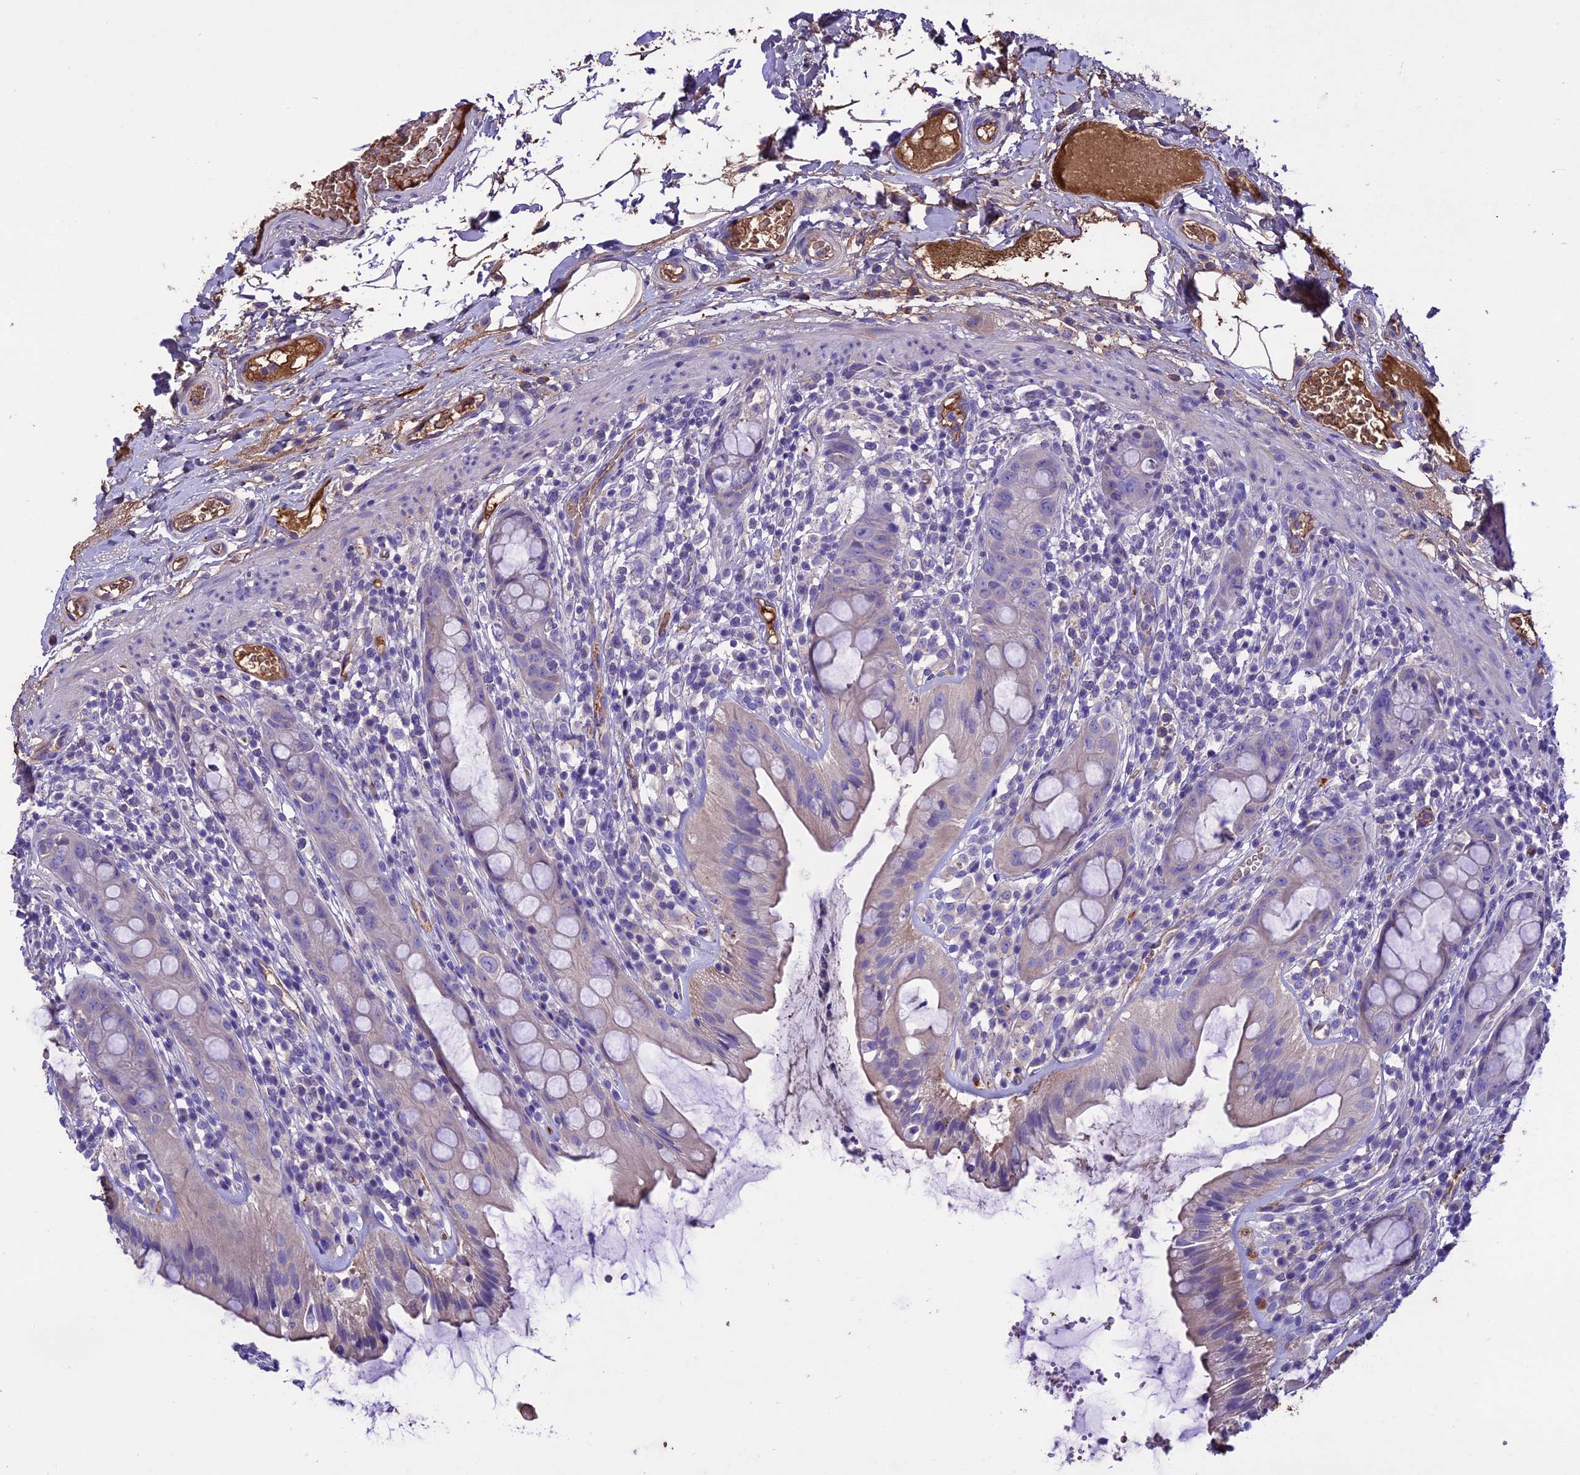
{"staining": {"intensity": "weak", "quantity": "<25%", "location": "cytoplasmic/membranous"}, "tissue": "rectum", "cell_type": "Glandular cells", "image_type": "normal", "snomed": [{"axis": "morphology", "description": "Normal tissue, NOS"}, {"axis": "topography", "description": "Rectum"}], "caption": "There is no significant expression in glandular cells of rectum. (DAB immunohistochemistry (IHC) visualized using brightfield microscopy, high magnification).", "gene": "TCP11L2", "patient": {"sex": "female", "age": 57}}